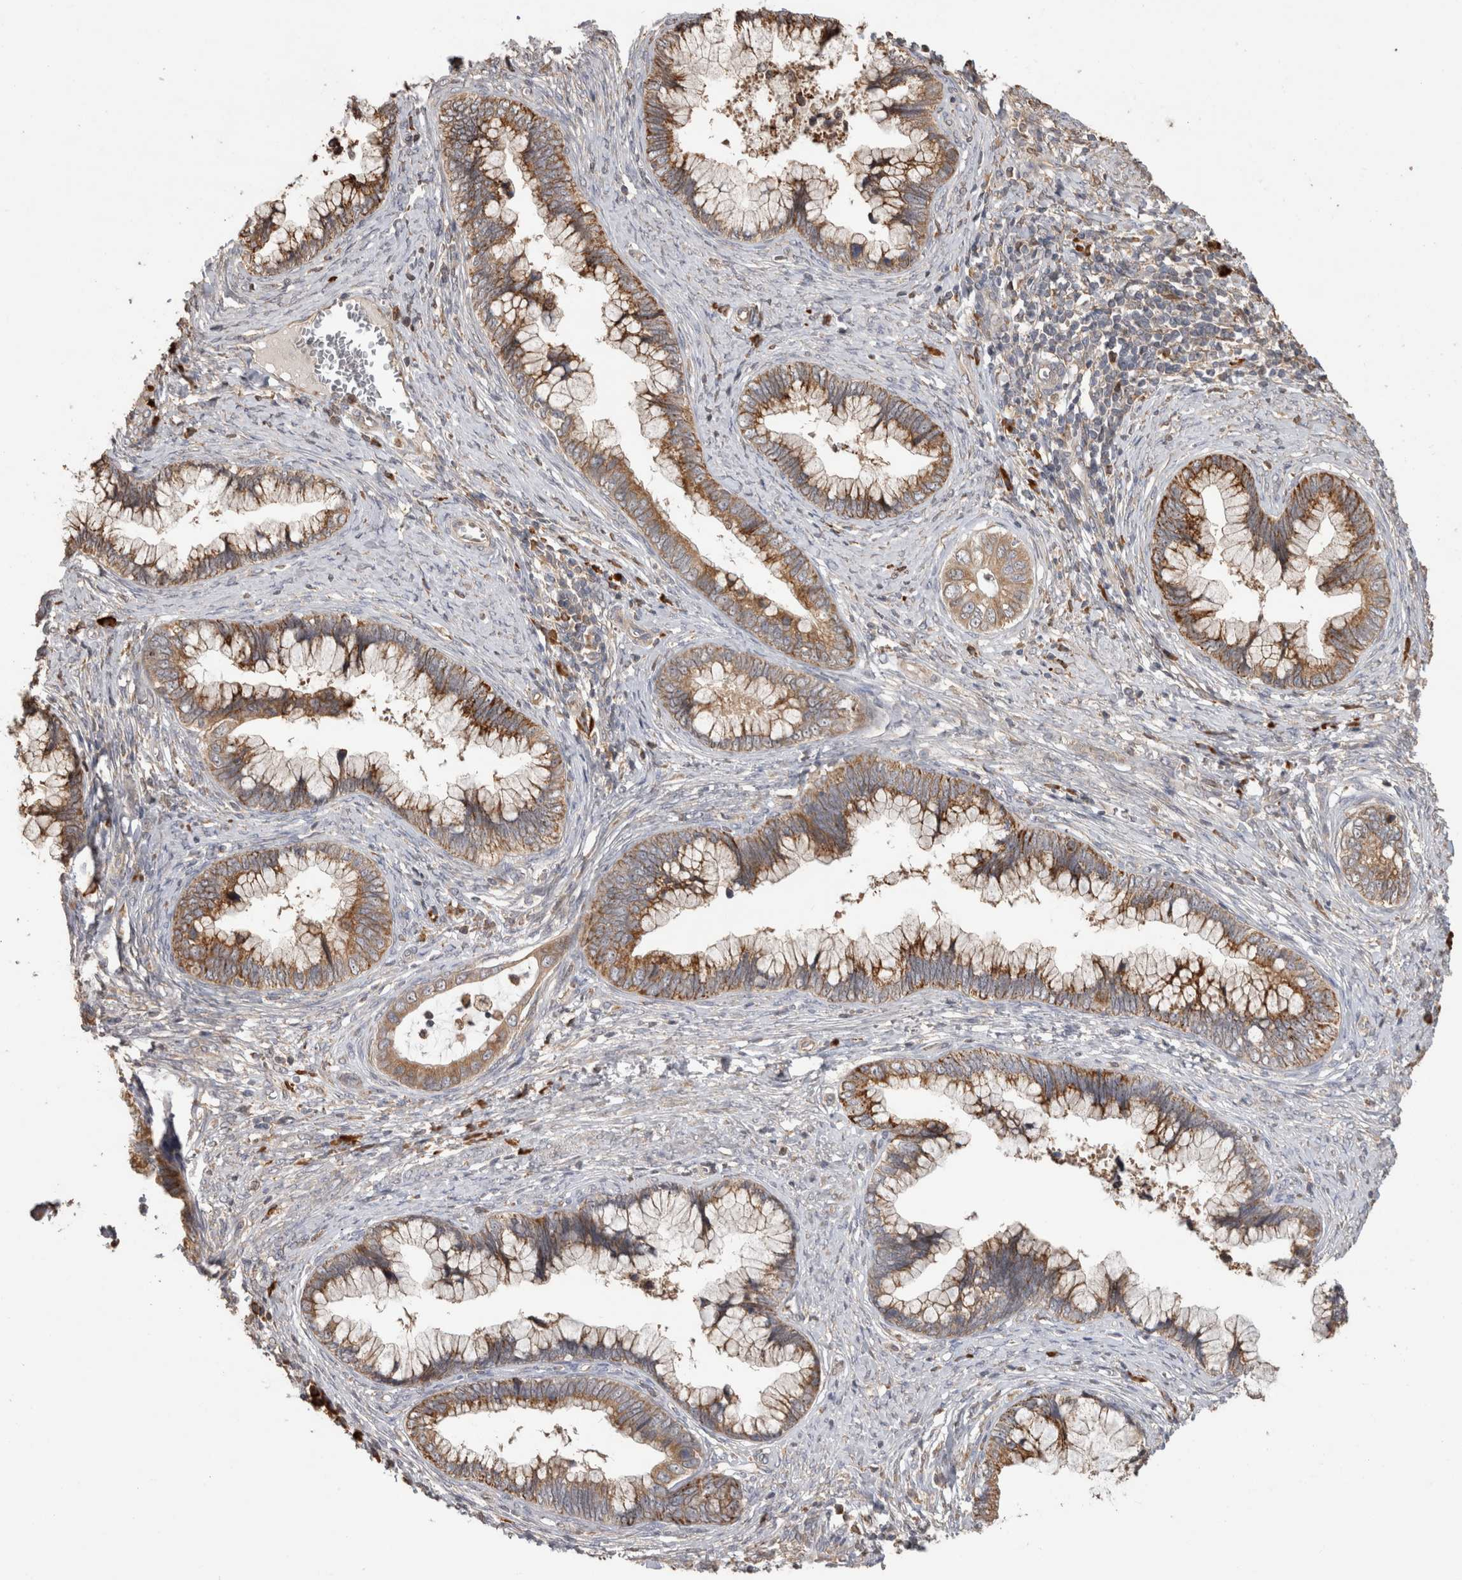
{"staining": {"intensity": "moderate", "quantity": ">75%", "location": "cytoplasmic/membranous"}, "tissue": "cervical cancer", "cell_type": "Tumor cells", "image_type": "cancer", "snomed": [{"axis": "morphology", "description": "Adenocarcinoma, NOS"}, {"axis": "topography", "description": "Cervix"}], "caption": "IHC micrograph of human cervical cancer (adenocarcinoma) stained for a protein (brown), which shows medium levels of moderate cytoplasmic/membranous staining in approximately >75% of tumor cells.", "gene": "TBCE", "patient": {"sex": "female", "age": 44}}